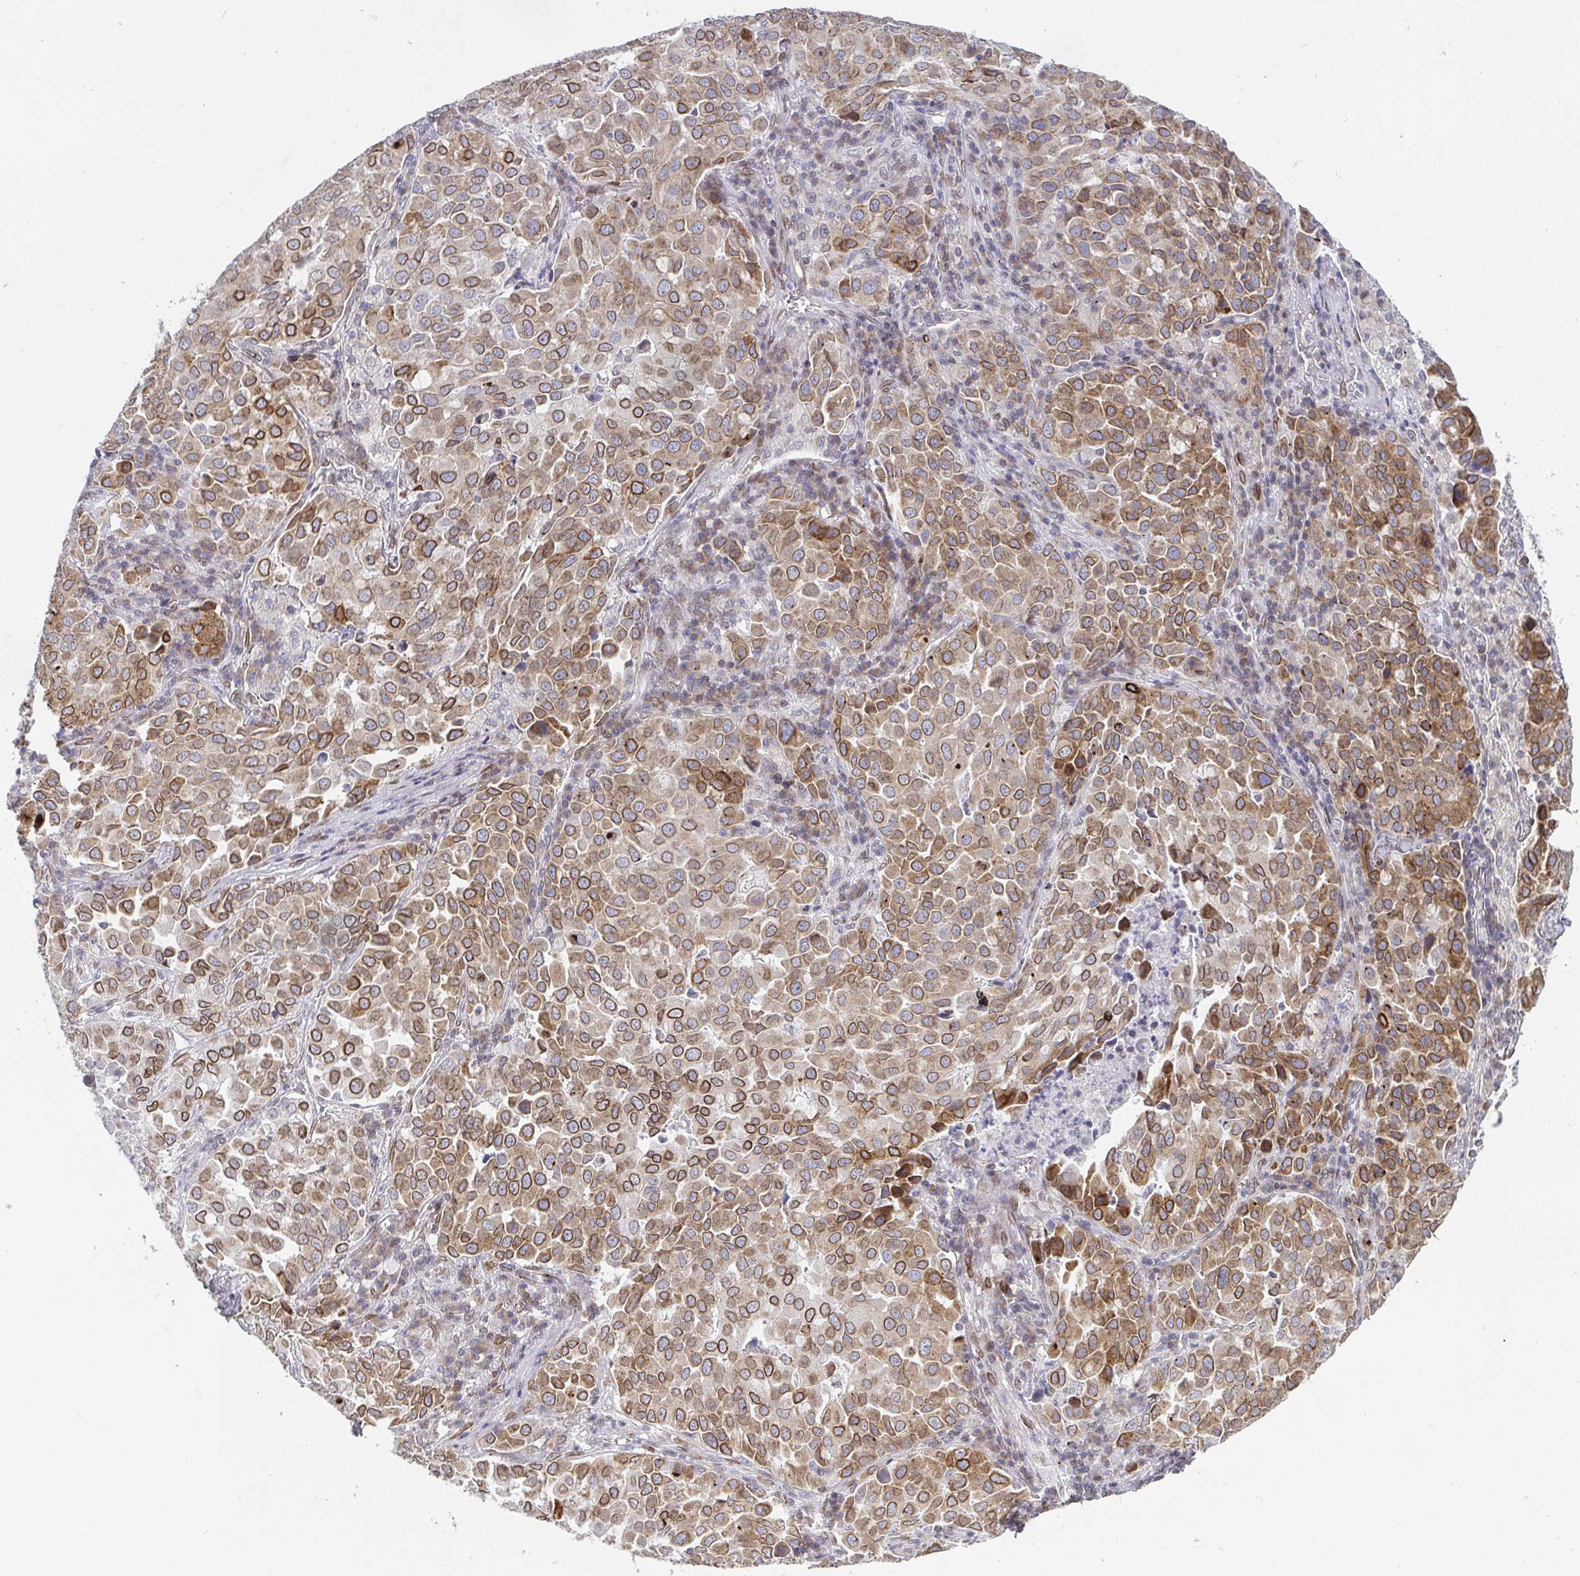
{"staining": {"intensity": "moderate", "quantity": ">75%", "location": "cytoplasmic/membranous,nuclear"}, "tissue": "lung cancer", "cell_type": "Tumor cells", "image_type": "cancer", "snomed": [{"axis": "morphology", "description": "Adenocarcinoma, NOS"}, {"axis": "morphology", "description": "Adenocarcinoma, metastatic, NOS"}, {"axis": "topography", "description": "Lymph node"}, {"axis": "topography", "description": "Lung"}], "caption": "This photomicrograph demonstrates immunohistochemistry staining of human lung cancer, with medium moderate cytoplasmic/membranous and nuclear positivity in approximately >75% of tumor cells.", "gene": "EMD", "patient": {"sex": "female", "age": 65}}